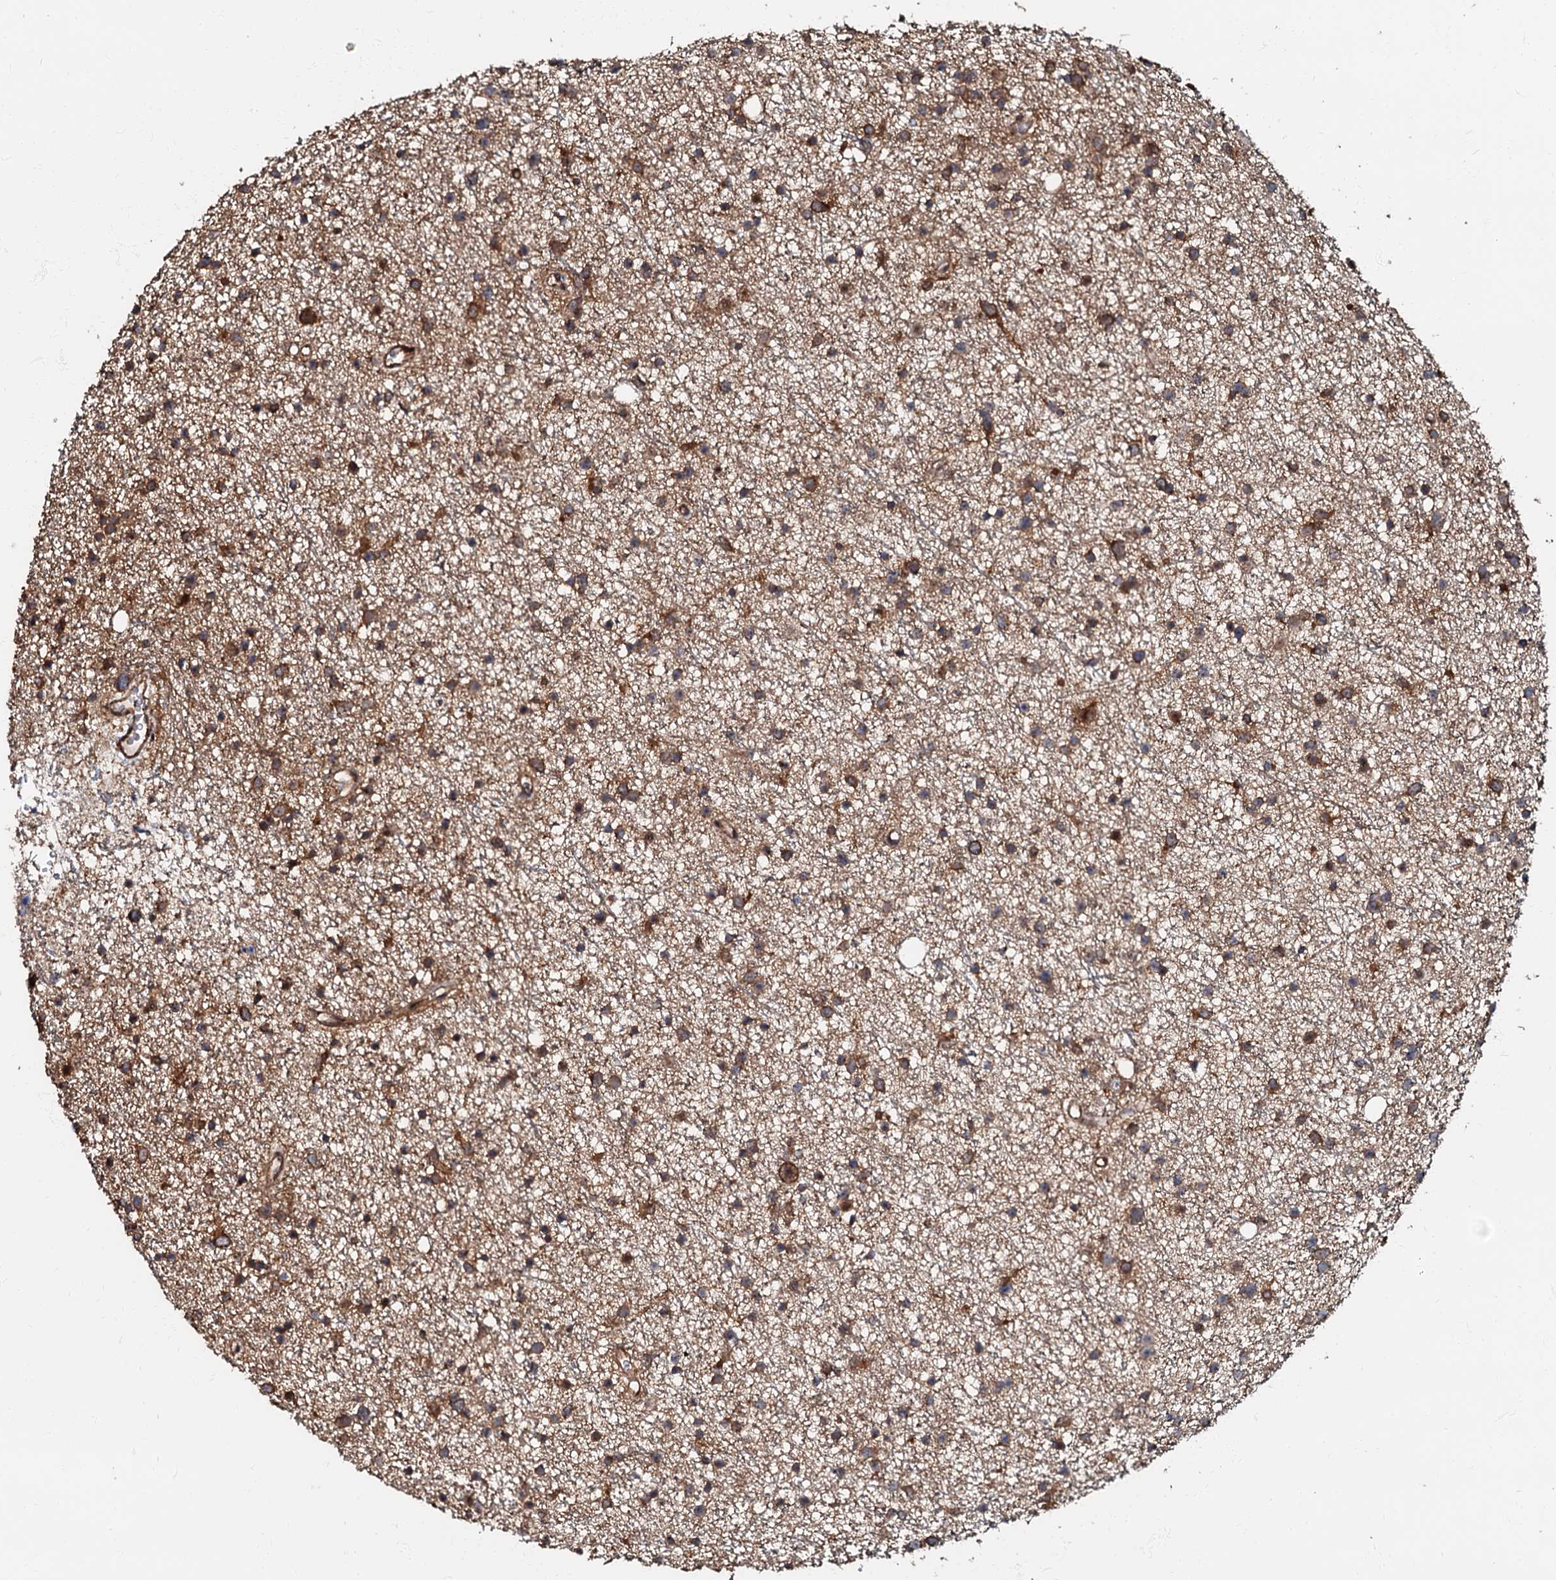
{"staining": {"intensity": "moderate", "quantity": ">75%", "location": "cytoplasmic/membranous"}, "tissue": "glioma", "cell_type": "Tumor cells", "image_type": "cancer", "snomed": [{"axis": "morphology", "description": "Glioma, malignant, Low grade"}, {"axis": "topography", "description": "Cerebral cortex"}], "caption": "Protein expression analysis of glioma demonstrates moderate cytoplasmic/membranous staining in about >75% of tumor cells.", "gene": "OSBP", "patient": {"sex": "female", "age": 39}}